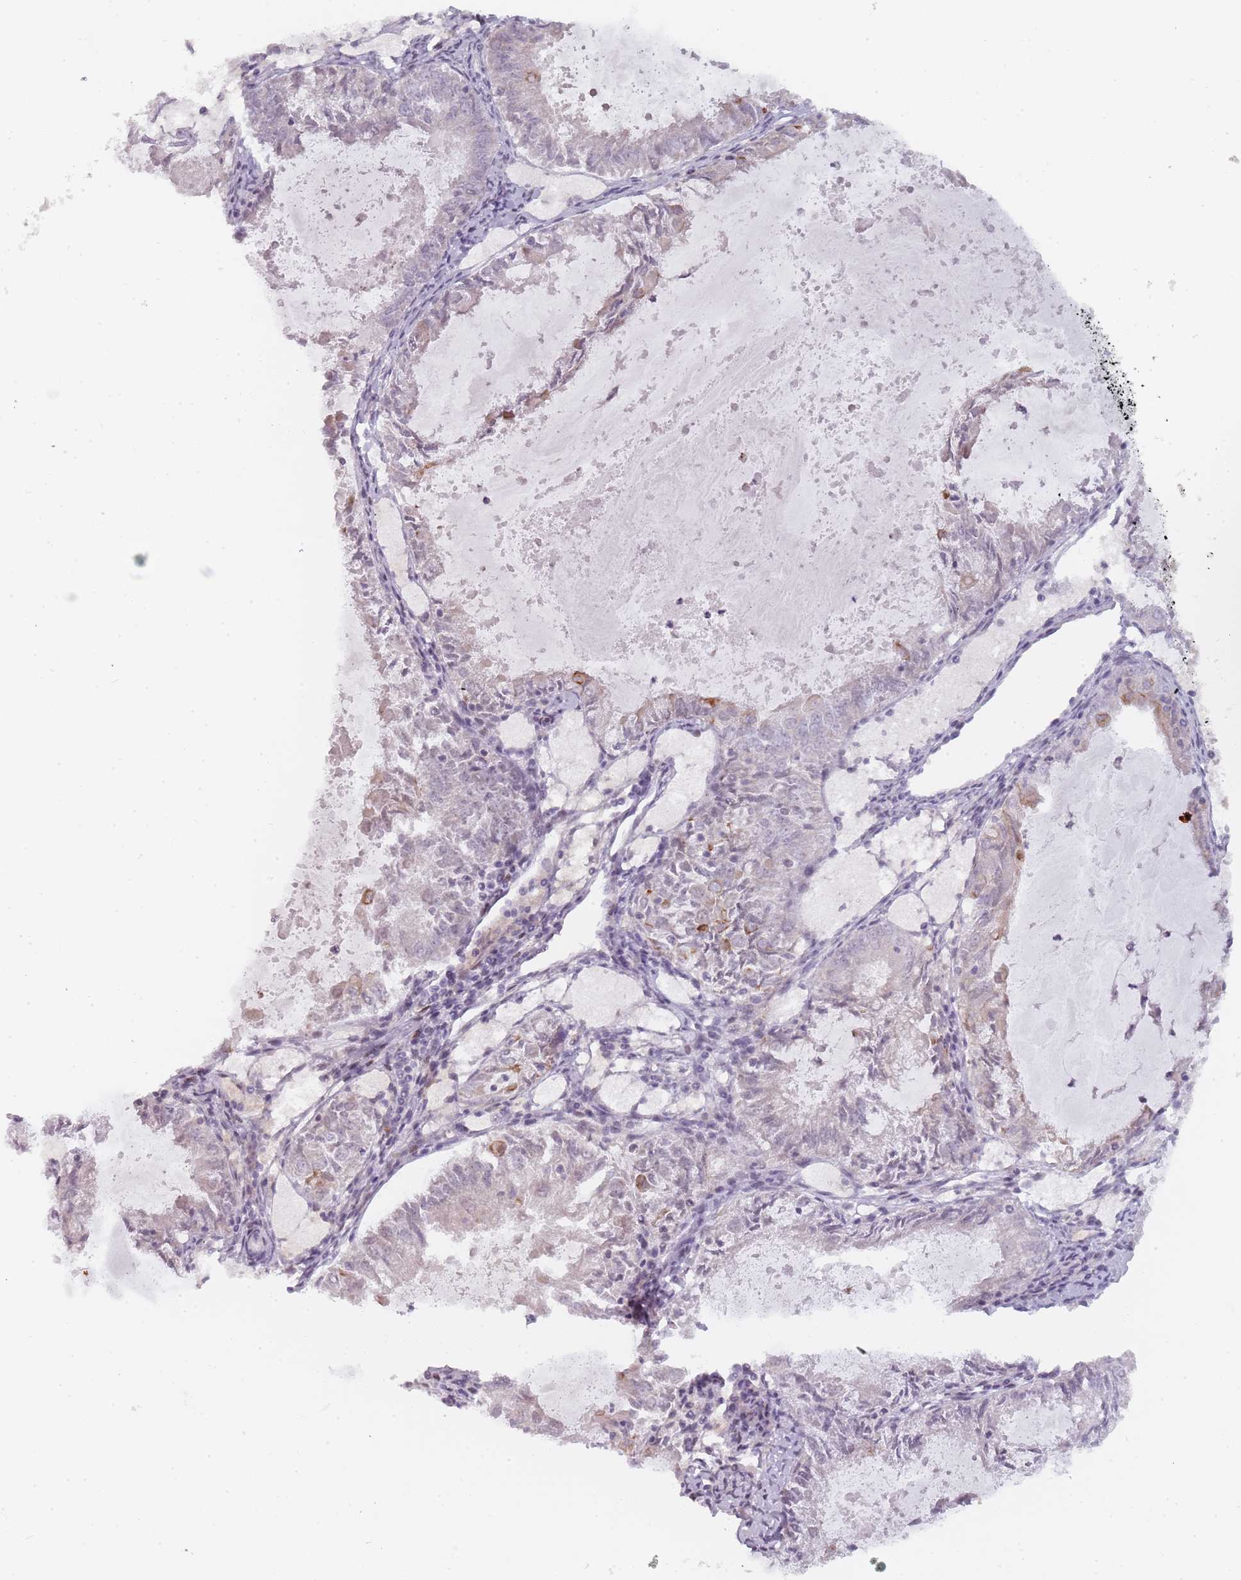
{"staining": {"intensity": "negative", "quantity": "none", "location": "none"}, "tissue": "endometrial cancer", "cell_type": "Tumor cells", "image_type": "cancer", "snomed": [{"axis": "morphology", "description": "Adenocarcinoma, NOS"}, {"axis": "topography", "description": "Endometrium"}], "caption": "DAB (3,3'-diaminobenzidine) immunohistochemical staining of endometrial adenocarcinoma shows no significant expression in tumor cells.", "gene": "RPS6KA2", "patient": {"sex": "female", "age": 57}}